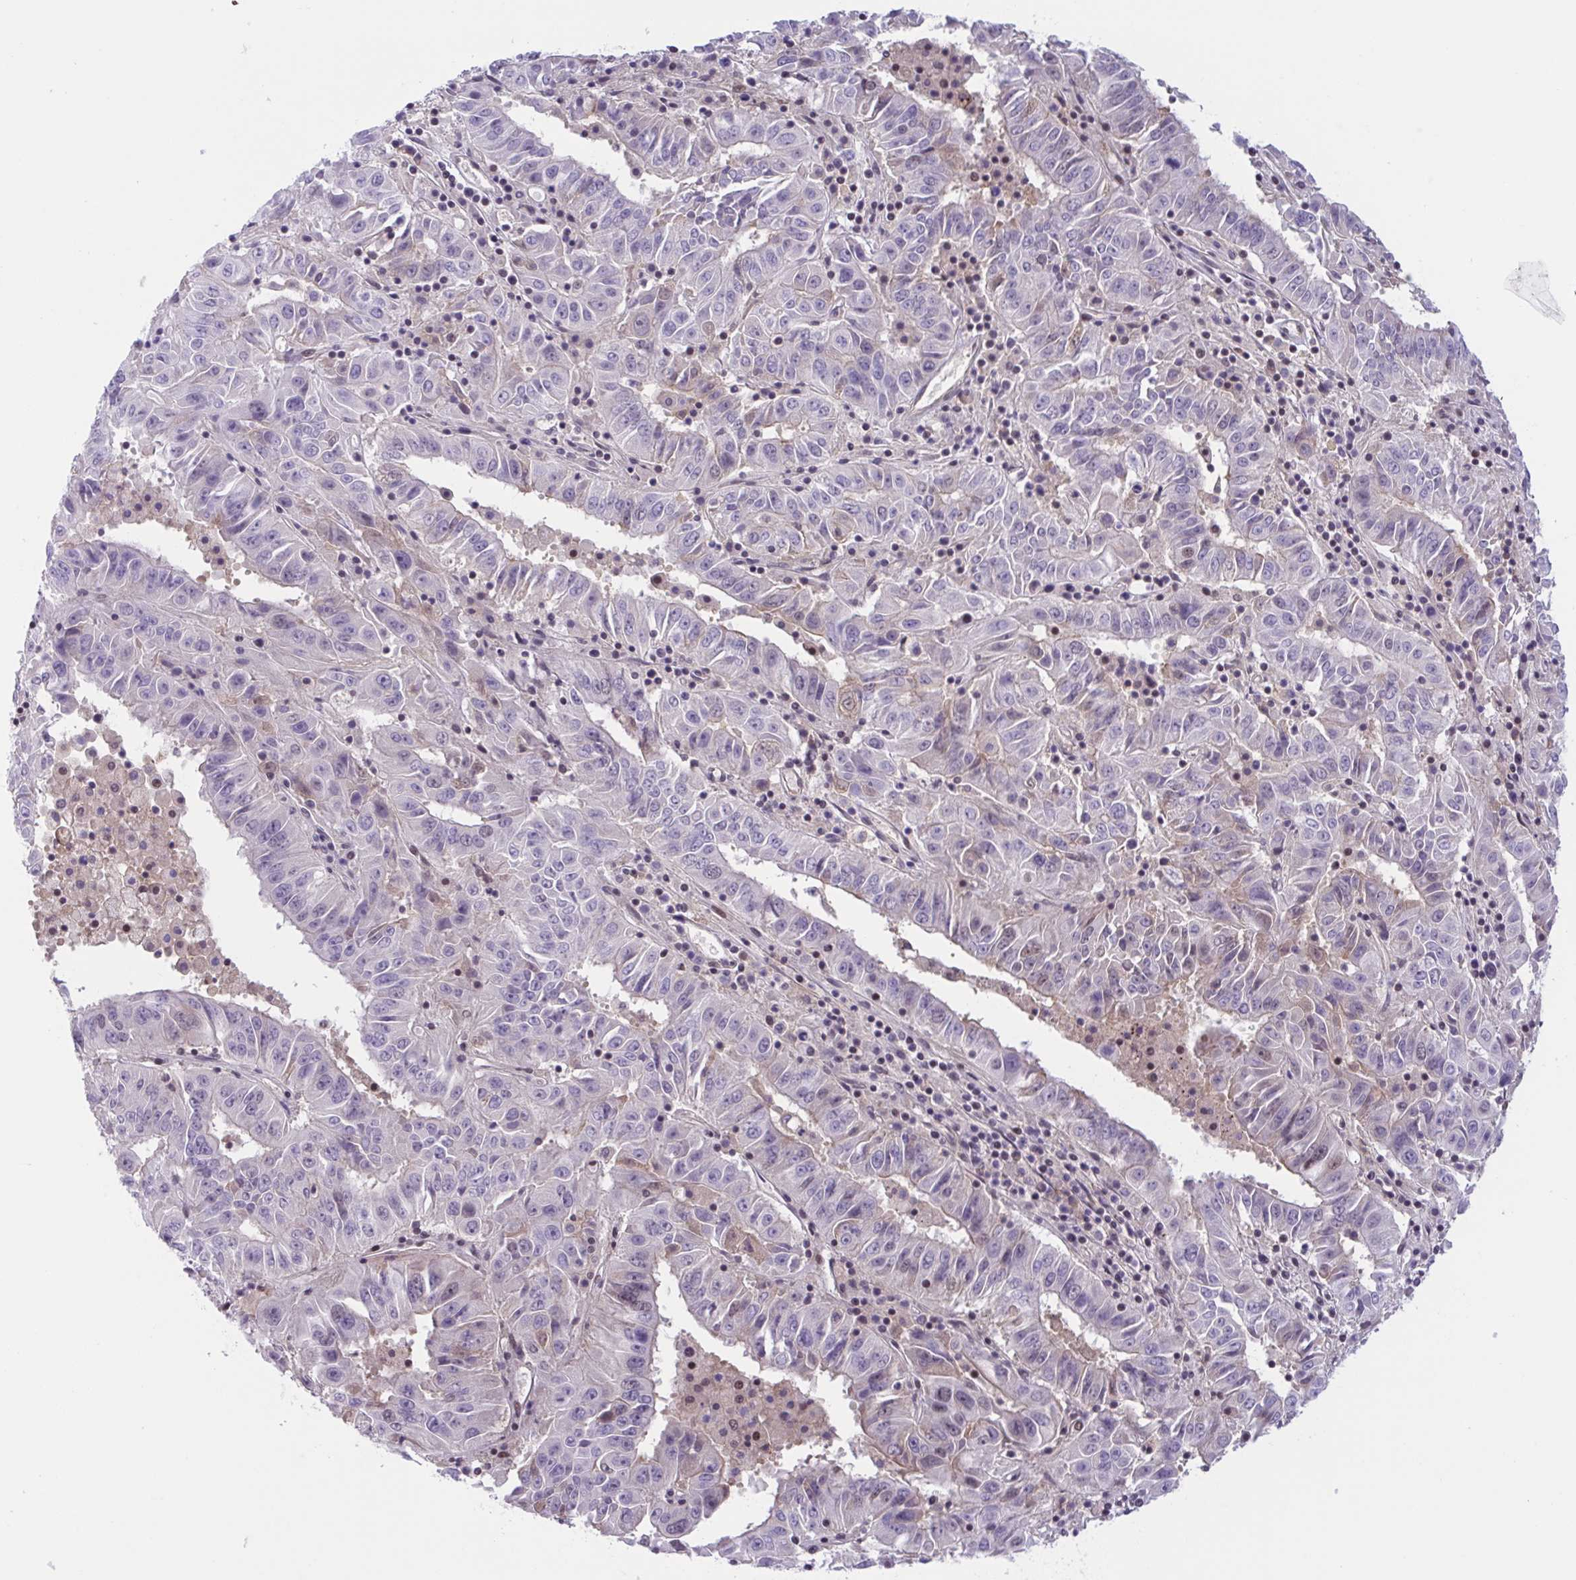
{"staining": {"intensity": "negative", "quantity": "none", "location": "none"}, "tissue": "pancreatic cancer", "cell_type": "Tumor cells", "image_type": "cancer", "snomed": [{"axis": "morphology", "description": "Adenocarcinoma, NOS"}, {"axis": "topography", "description": "Pancreas"}], "caption": "Immunohistochemical staining of adenocarcinoma (pancreatic) exhibits no significant positivity in tumor cells. The staining was performed using DAB to visualize the protein expression in brown, while the nuclei were stained in blue with hematoxylin (Magnification: 20x).", "gene": "TTC7B", "patient": {"sex": "male", "age": 63}}